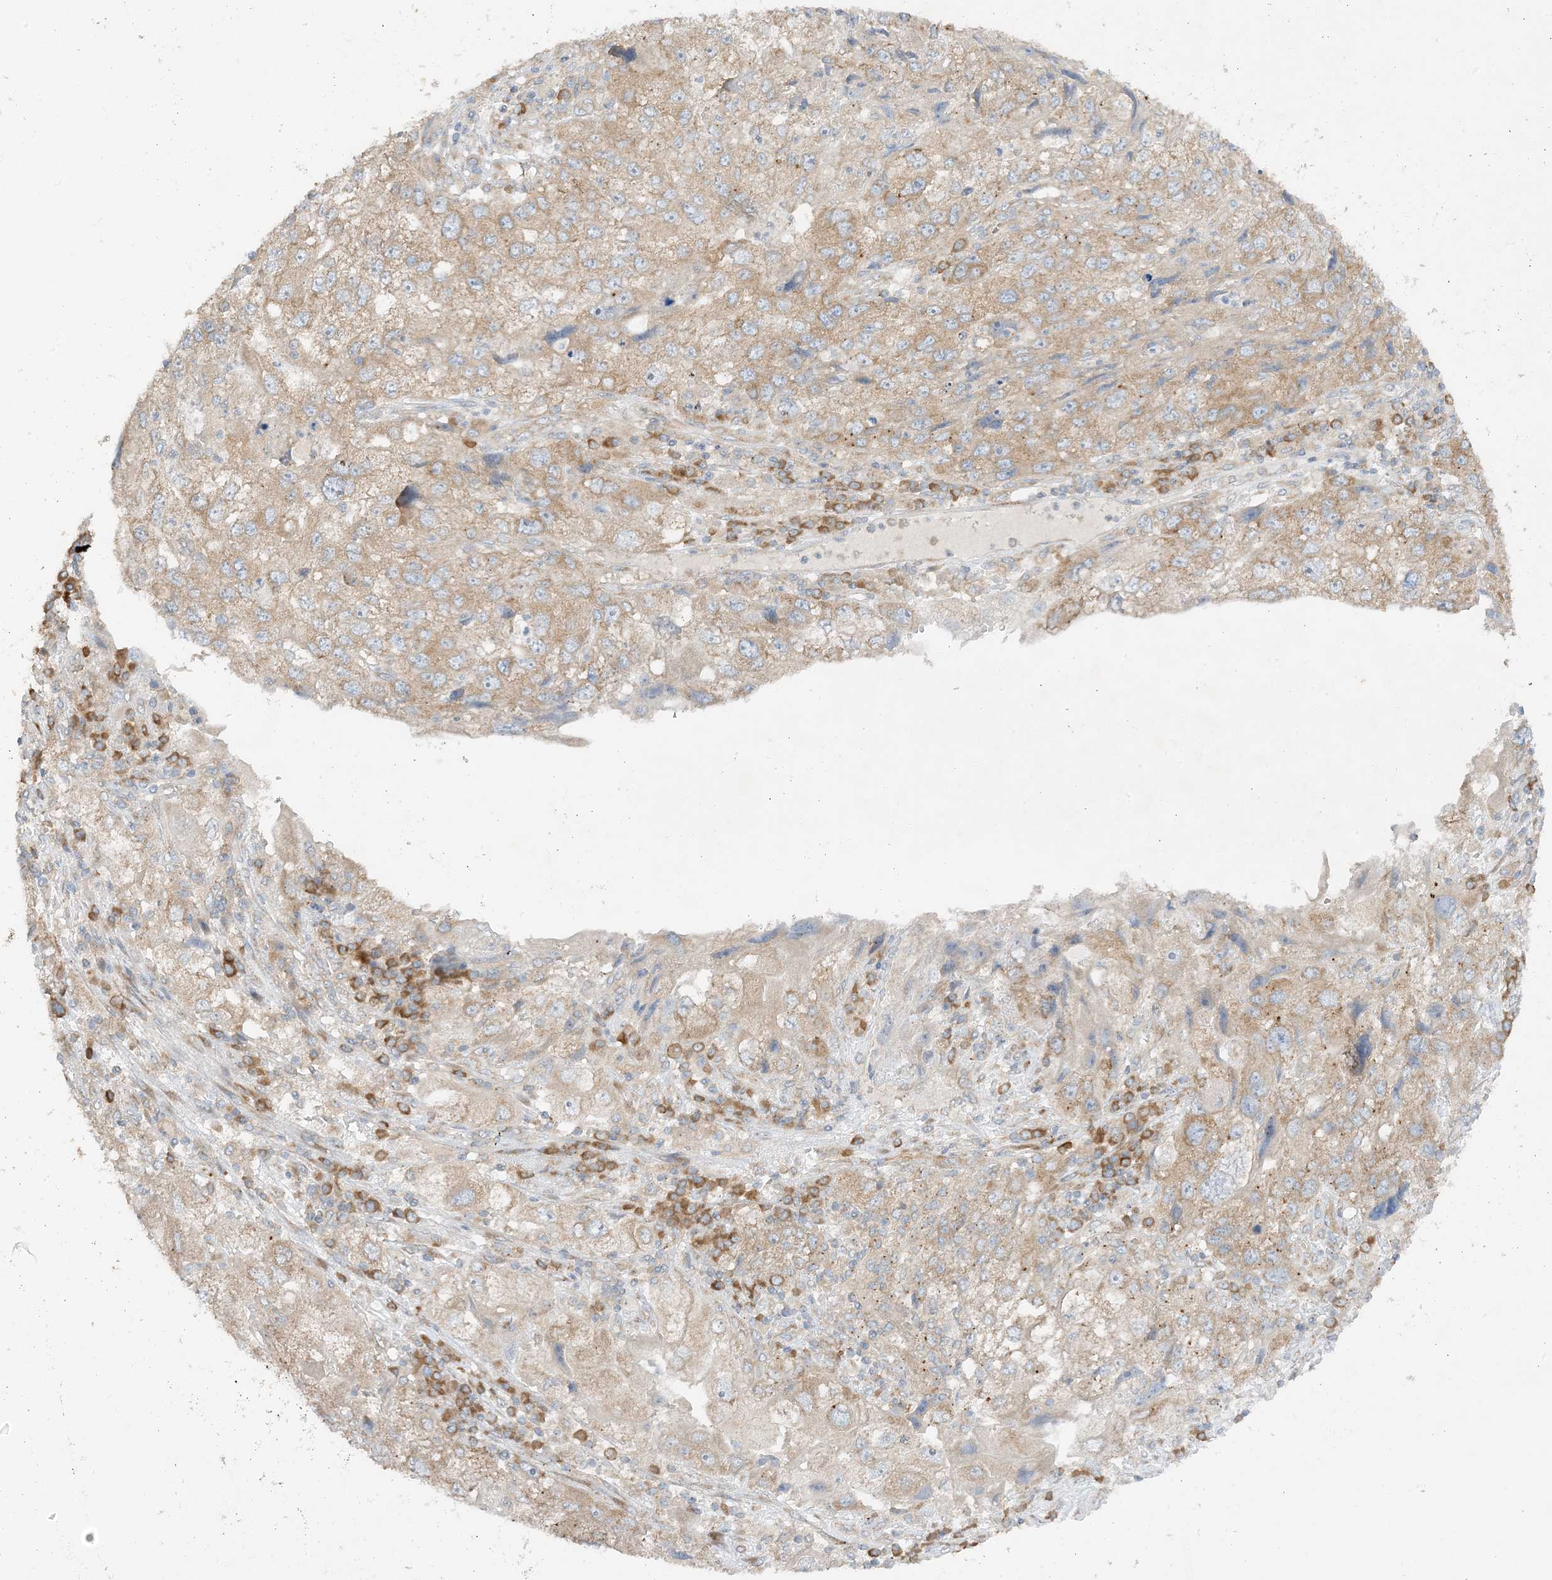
{"staining": {"intensity": "moderate", "quantity": "25%-75%", "location": "cytoplasmic/membranous"}, "tissue": "endometrial cancer", "cell_type": "Tumor cells", "image_type": "cancer", "snomed": [{"axis": "morphology", "description": "Adenocarcinoma, NOS"}, {"axis": "topography", "description": "Endometrium"}], "caption": "Tumor cells demonstrate medium levels of moderate cytoplasmic/membranous staining in approximately 25%-75% of cells in human endometrial adenocarcinoma.", "gene": "RPP40", "patient": {"sex": "female", "age": 49}}